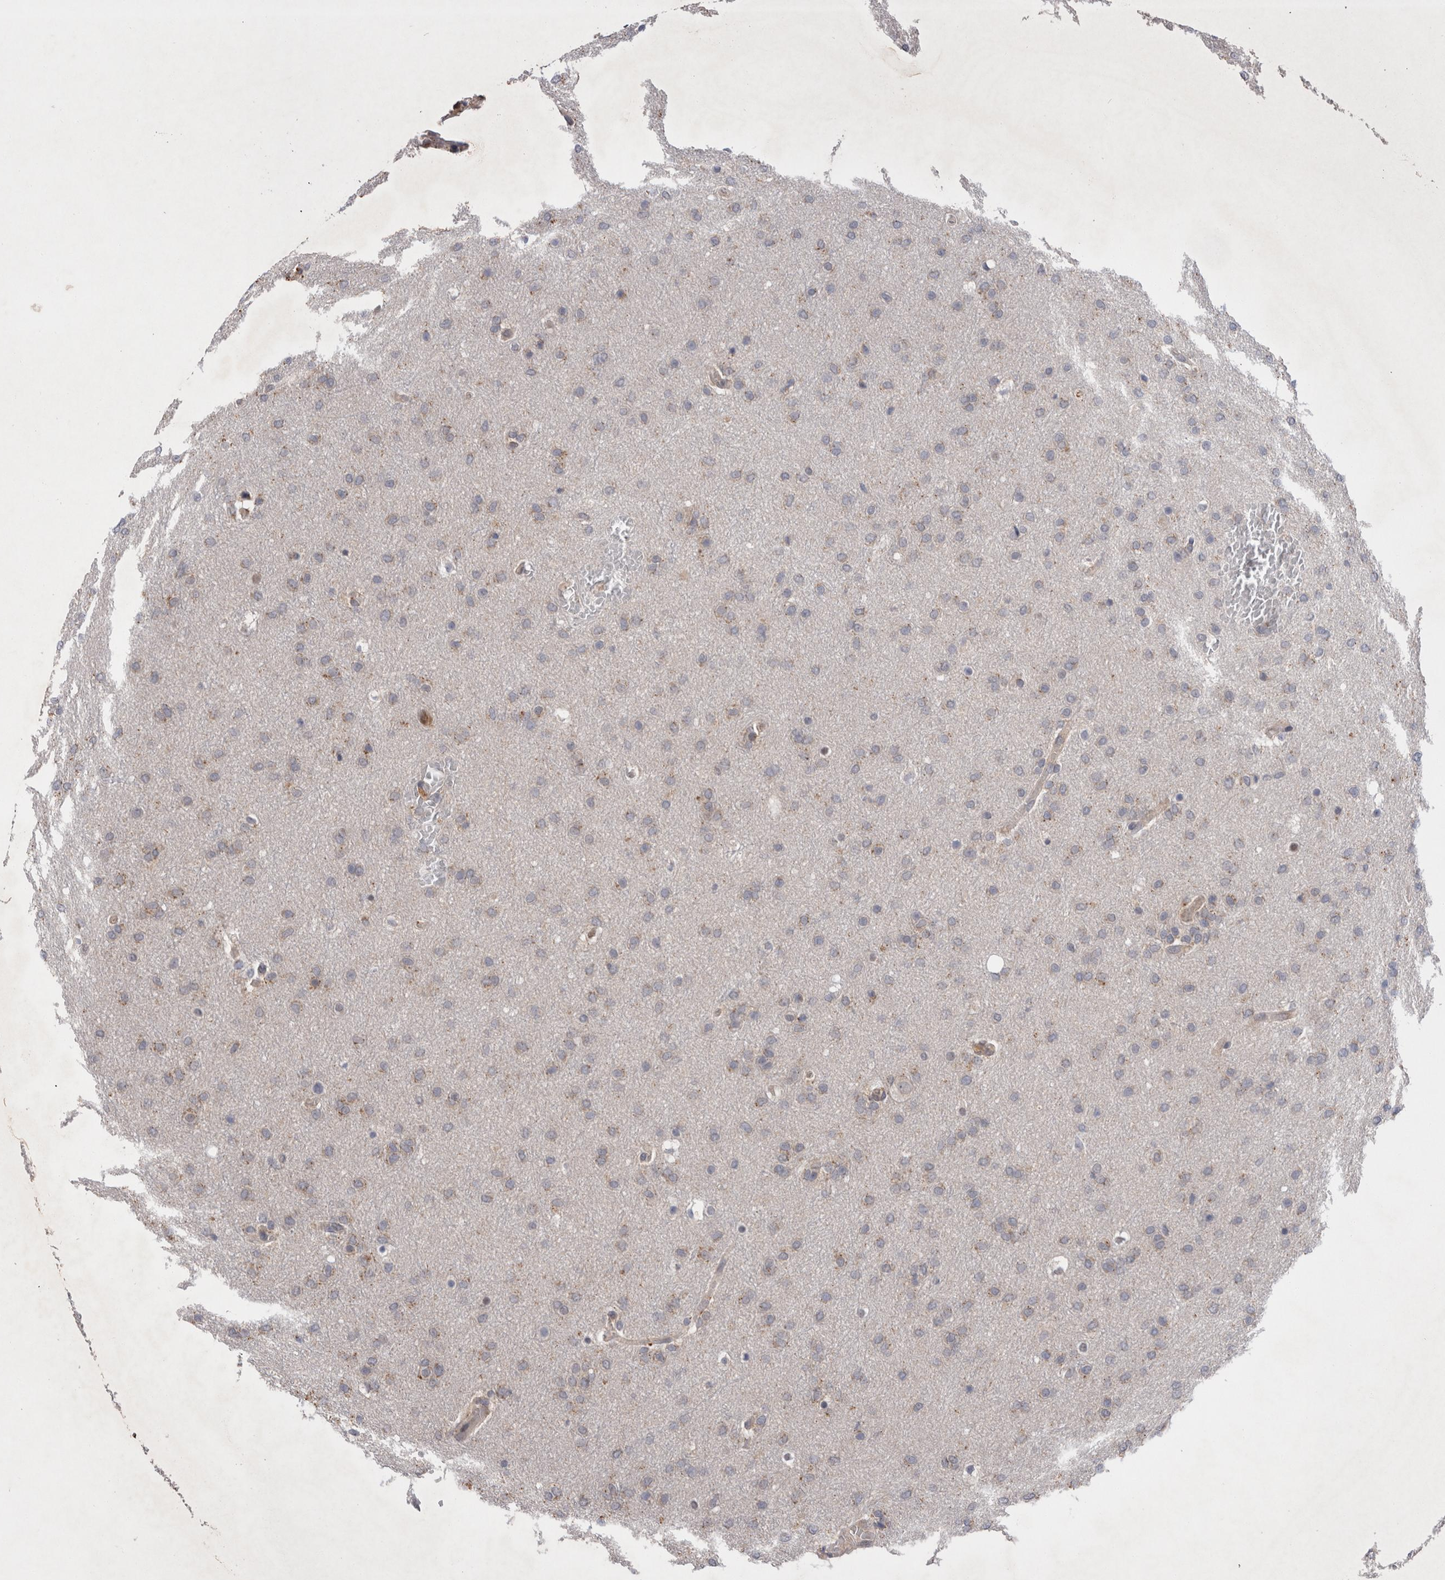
{"staining": {"intensity": "weak", "quantity": "25%-75%", "location": "cytoplasmic/membranous"}, "tissue": "glioma", "cell_type": "Tumor cells", "image_type": "cancer", "snomed": [{"axis": "morphology", "description": "Glioma, malignant, Low grade"}, {"axis": "topography", "description": "Brain"}], "caption": "An immunohistochemistry (IHC) micrograph of tumor tissue is shown. Protein staining in brown highlights weak cytoplasmic/membranous positivity in malignant low-grade glioma within tumor cells.", "gene": "MRPL37", "patient": {"sex": "female", "age": 37}}